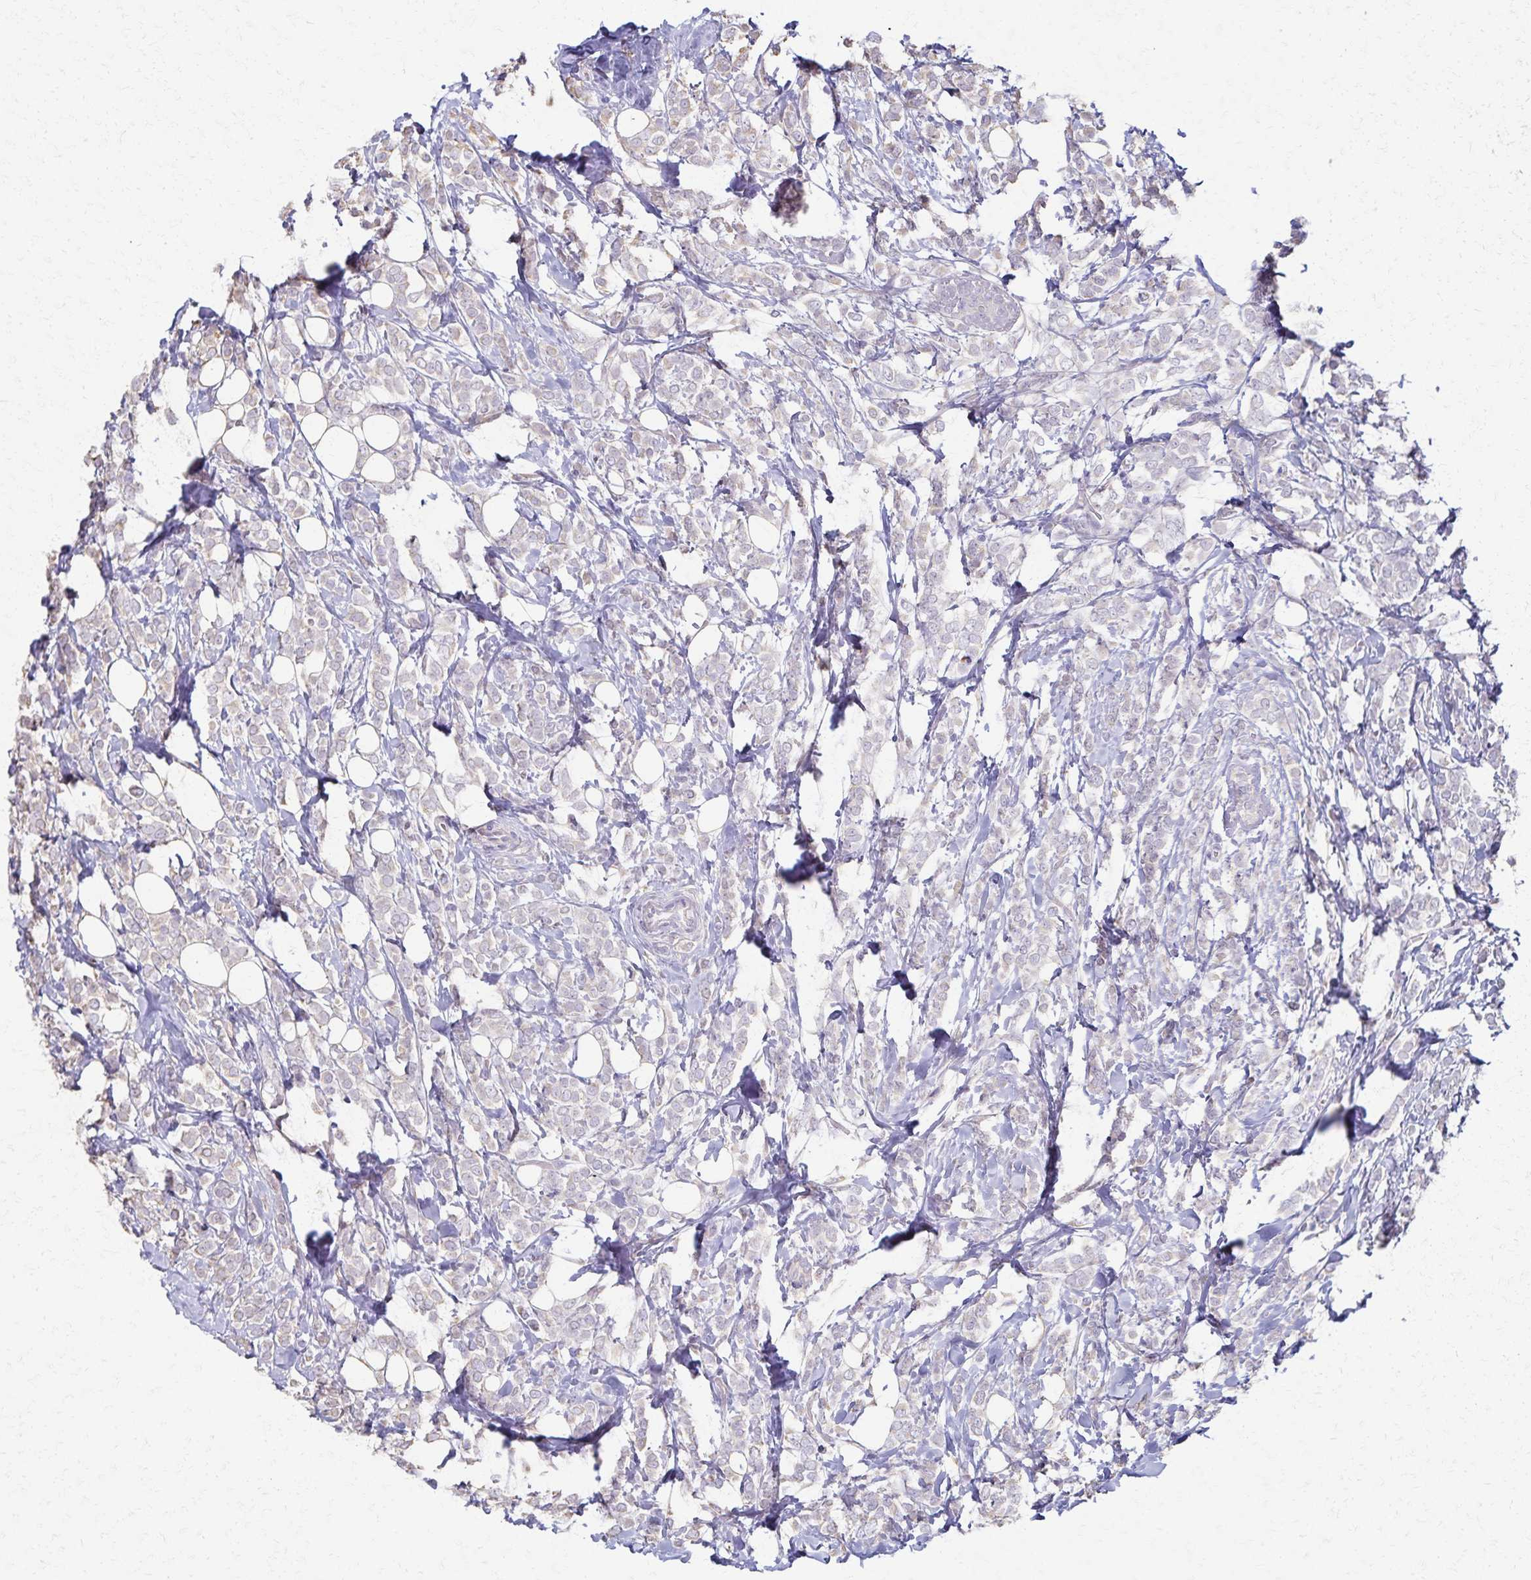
{"staining": {"intensity": "negative", "quantity": "none", "location": "none"}, "tissue": "breast cancer", "cell_type": "Tumor cells", "image_type": "cancer", "snomed": [{"axis": "morphology", "description": "Lobular carcinoma"}, {"axis": "topography", "description": "Breast"}], "caption": "This is an IHC photomicrograph of human breast cancer. There is no expression in tumor cells.", "gene": "KISS1", "patient": {"sex": "female", "age": 49}}